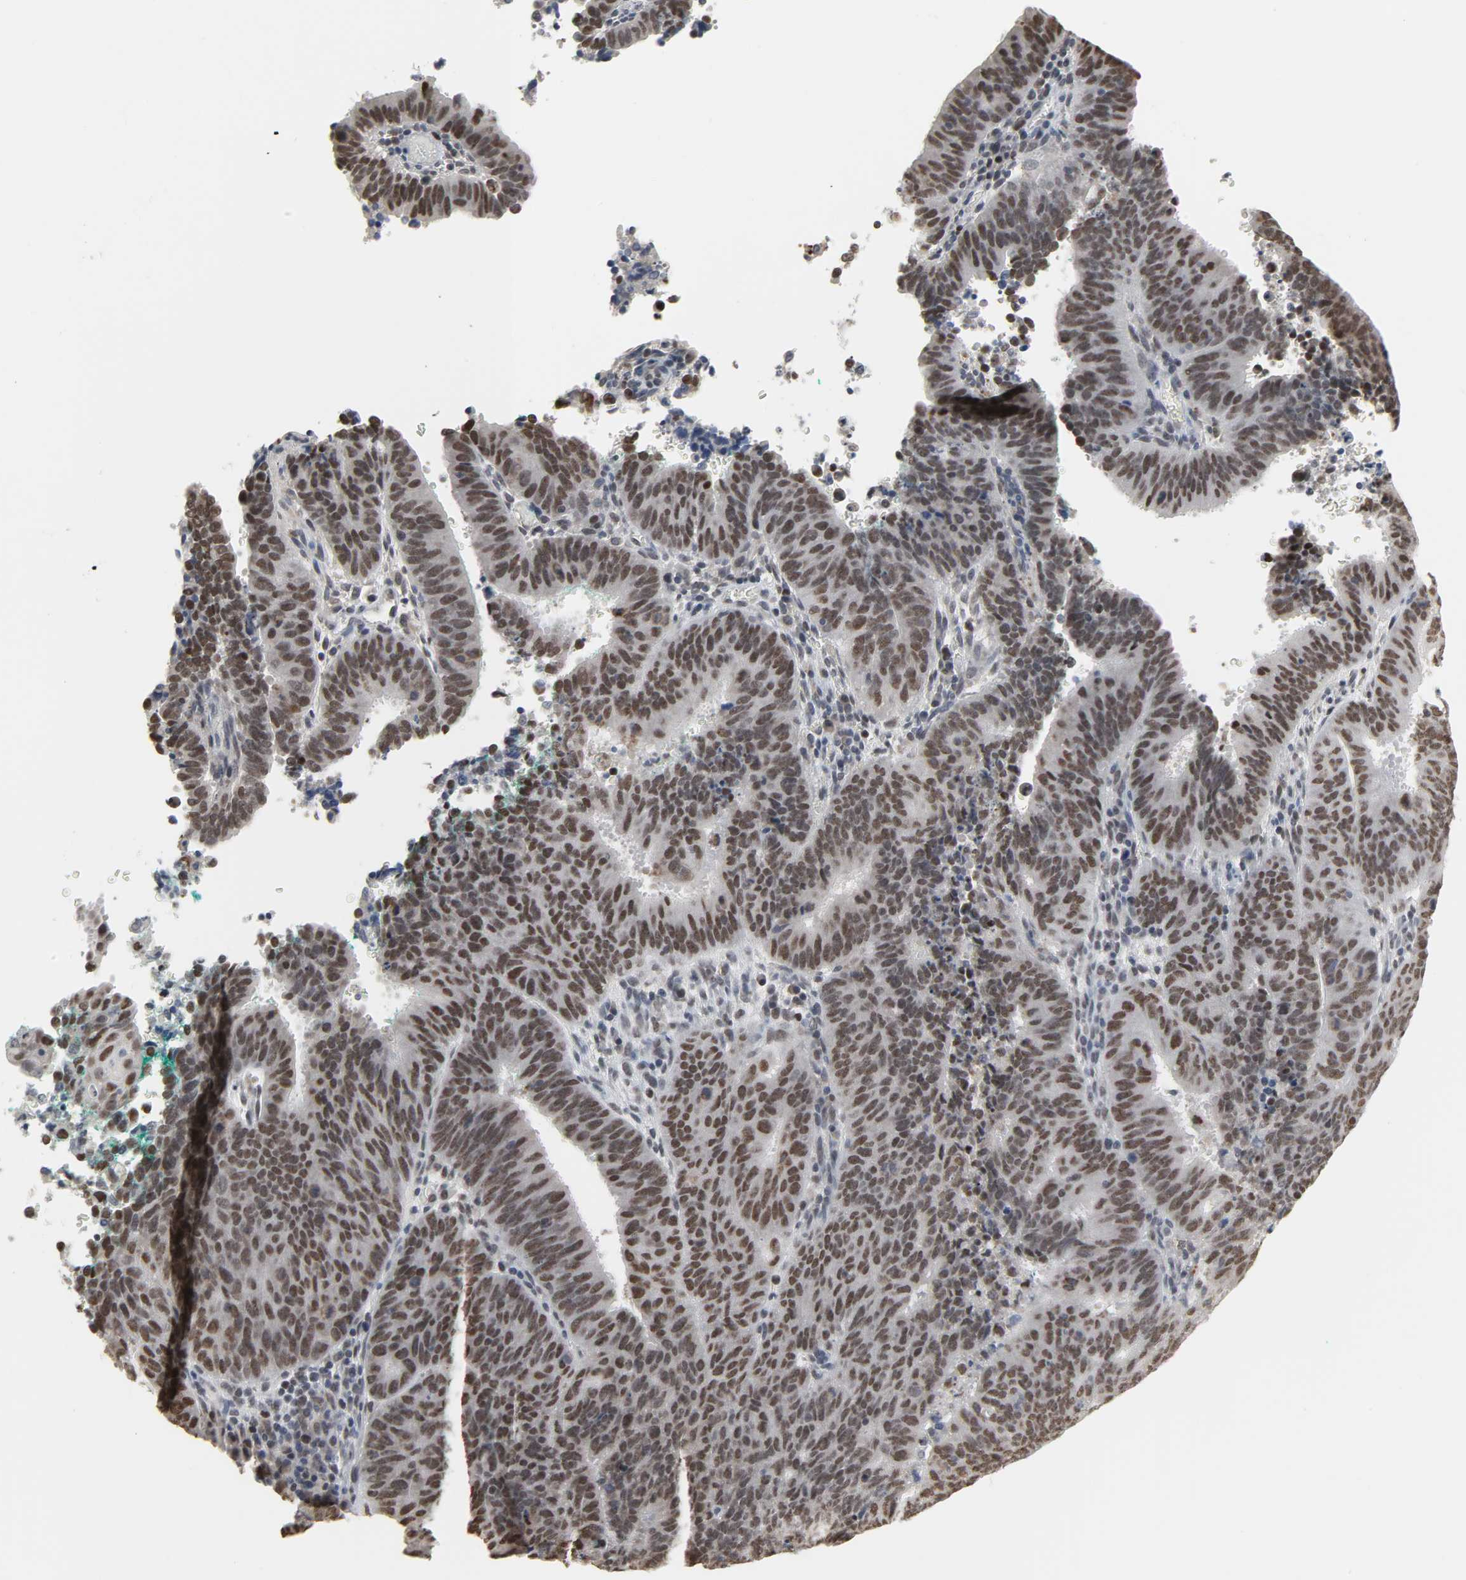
{"staining": {"intensity": "moderate", "quantity": ">75%", "location": "nuclear"}, "tissue": "cervical cancer", "cell_type": "Tumor cells", "image_type": "cancer", "snomed": [{"axis": "morphology", "description": "Adenocarcinoma, NOS"}, {"axis": "topography", "description": "Cervix"}], "caption": "Immunohistochemical staining of cervical cancer exhibits moderate nuclear protein staining in approximately >75% of tumor cells. The staining is performed using DAB (3,3'-diaminobenzidine) brown chromogen to label protein expression. The nuclei are counter-stained blue using hematoxylin.", "gene": "DAZAP1", "patient": {"sex": "female", "age": 44}}